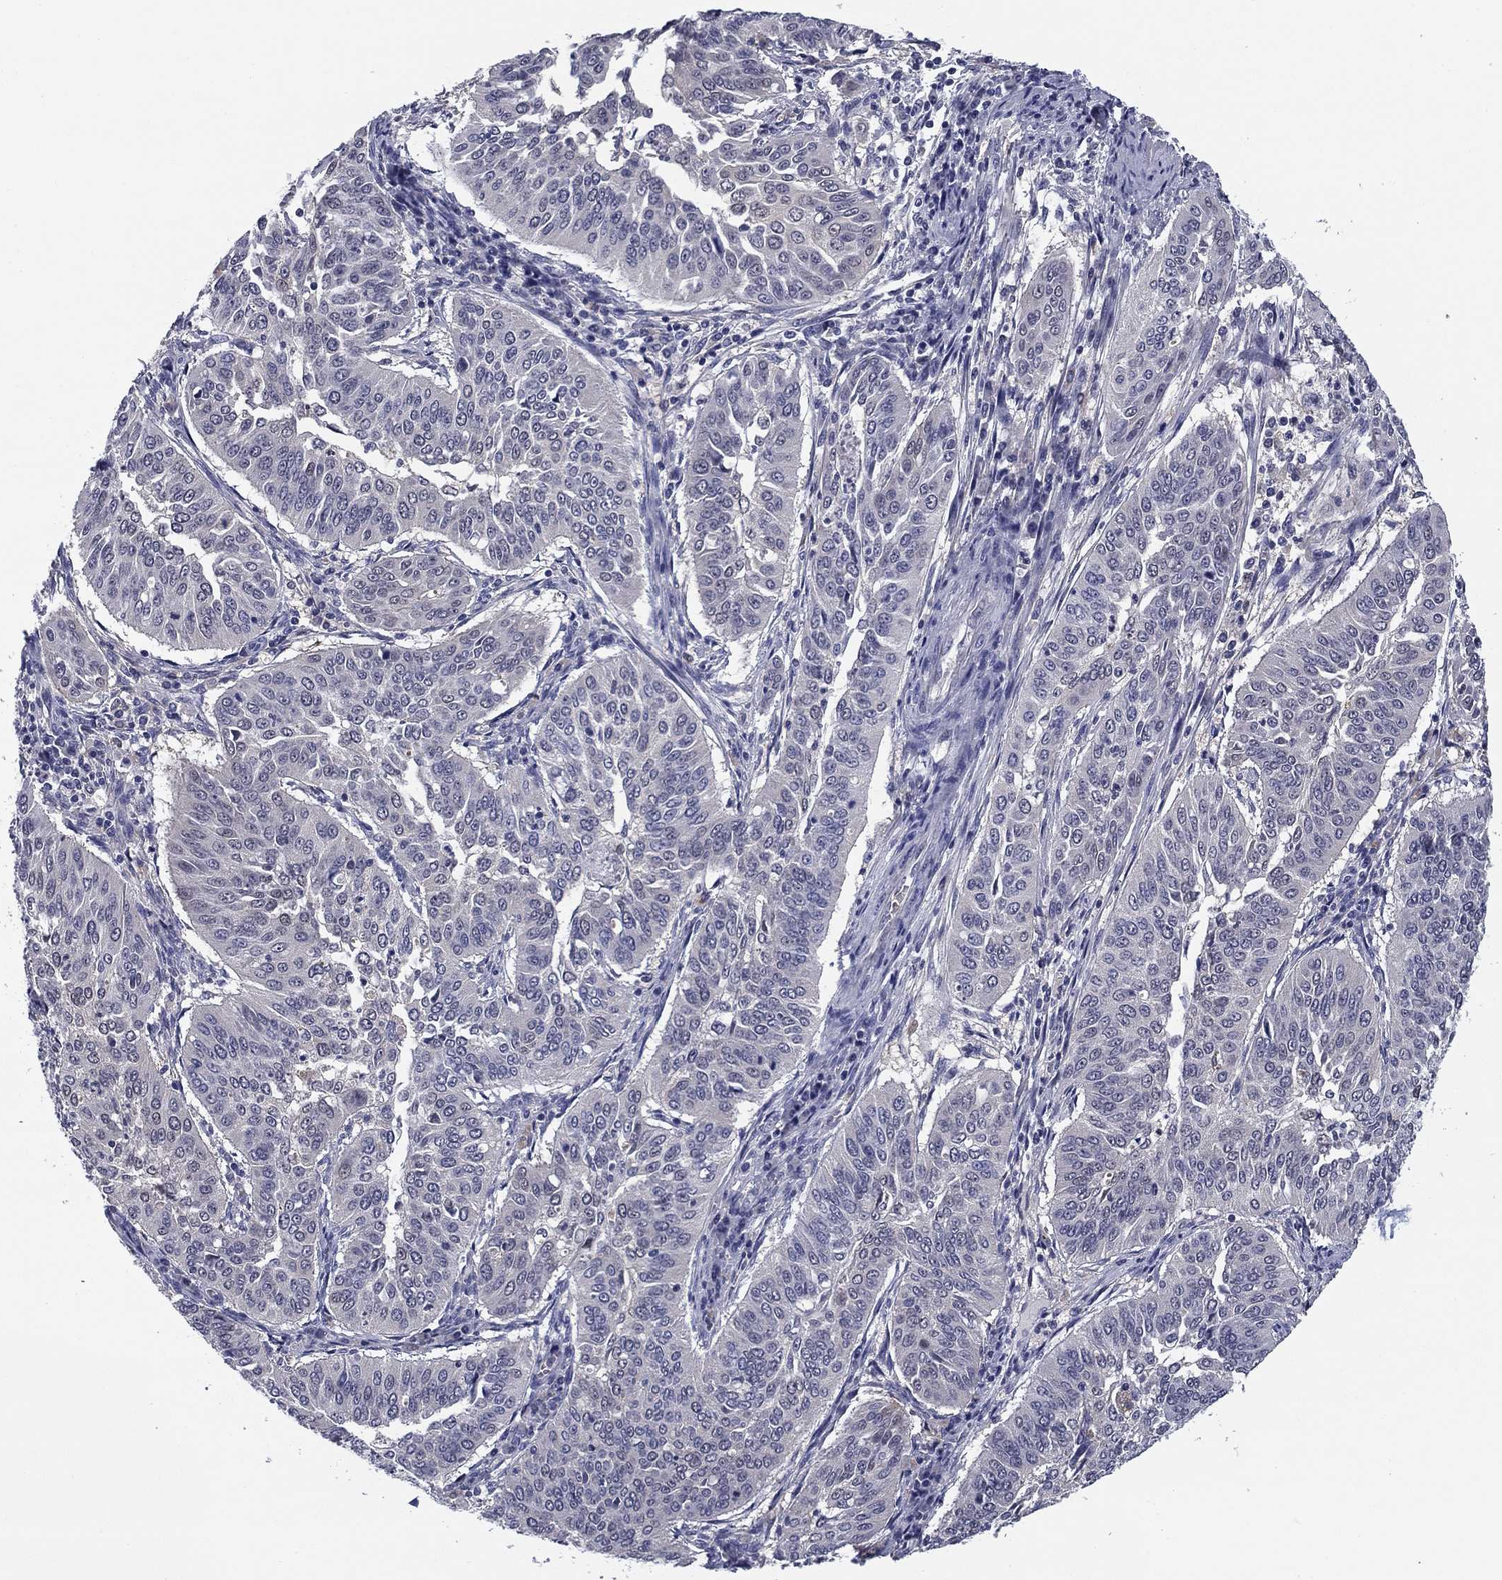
{"staining": {"intensity": "negative", "quantity": "none", "location": "none"}, "tissue": "cervical cancer", "cell_type": "Tumor cells", "image_type": "cancer", "snomed": [{"axis": "morphology", "description": "Normal tissue, NOS"}, {"axis": "morphology", "description": "Squamous cell carcinoma, NOS"}, {"axis": "topography", "description": "Cervix"}], "caption": "Immunohistochemistry (IHC) image of cervical squamous cell carcinoma stained for a protein (brown), which demonstrates no expression in tumor cells. (DAB (3,3'-diaminobenzidine) IHC, high magnification).", "gene": "REXO5", "patient": {"sex": "female", "age": 39}}